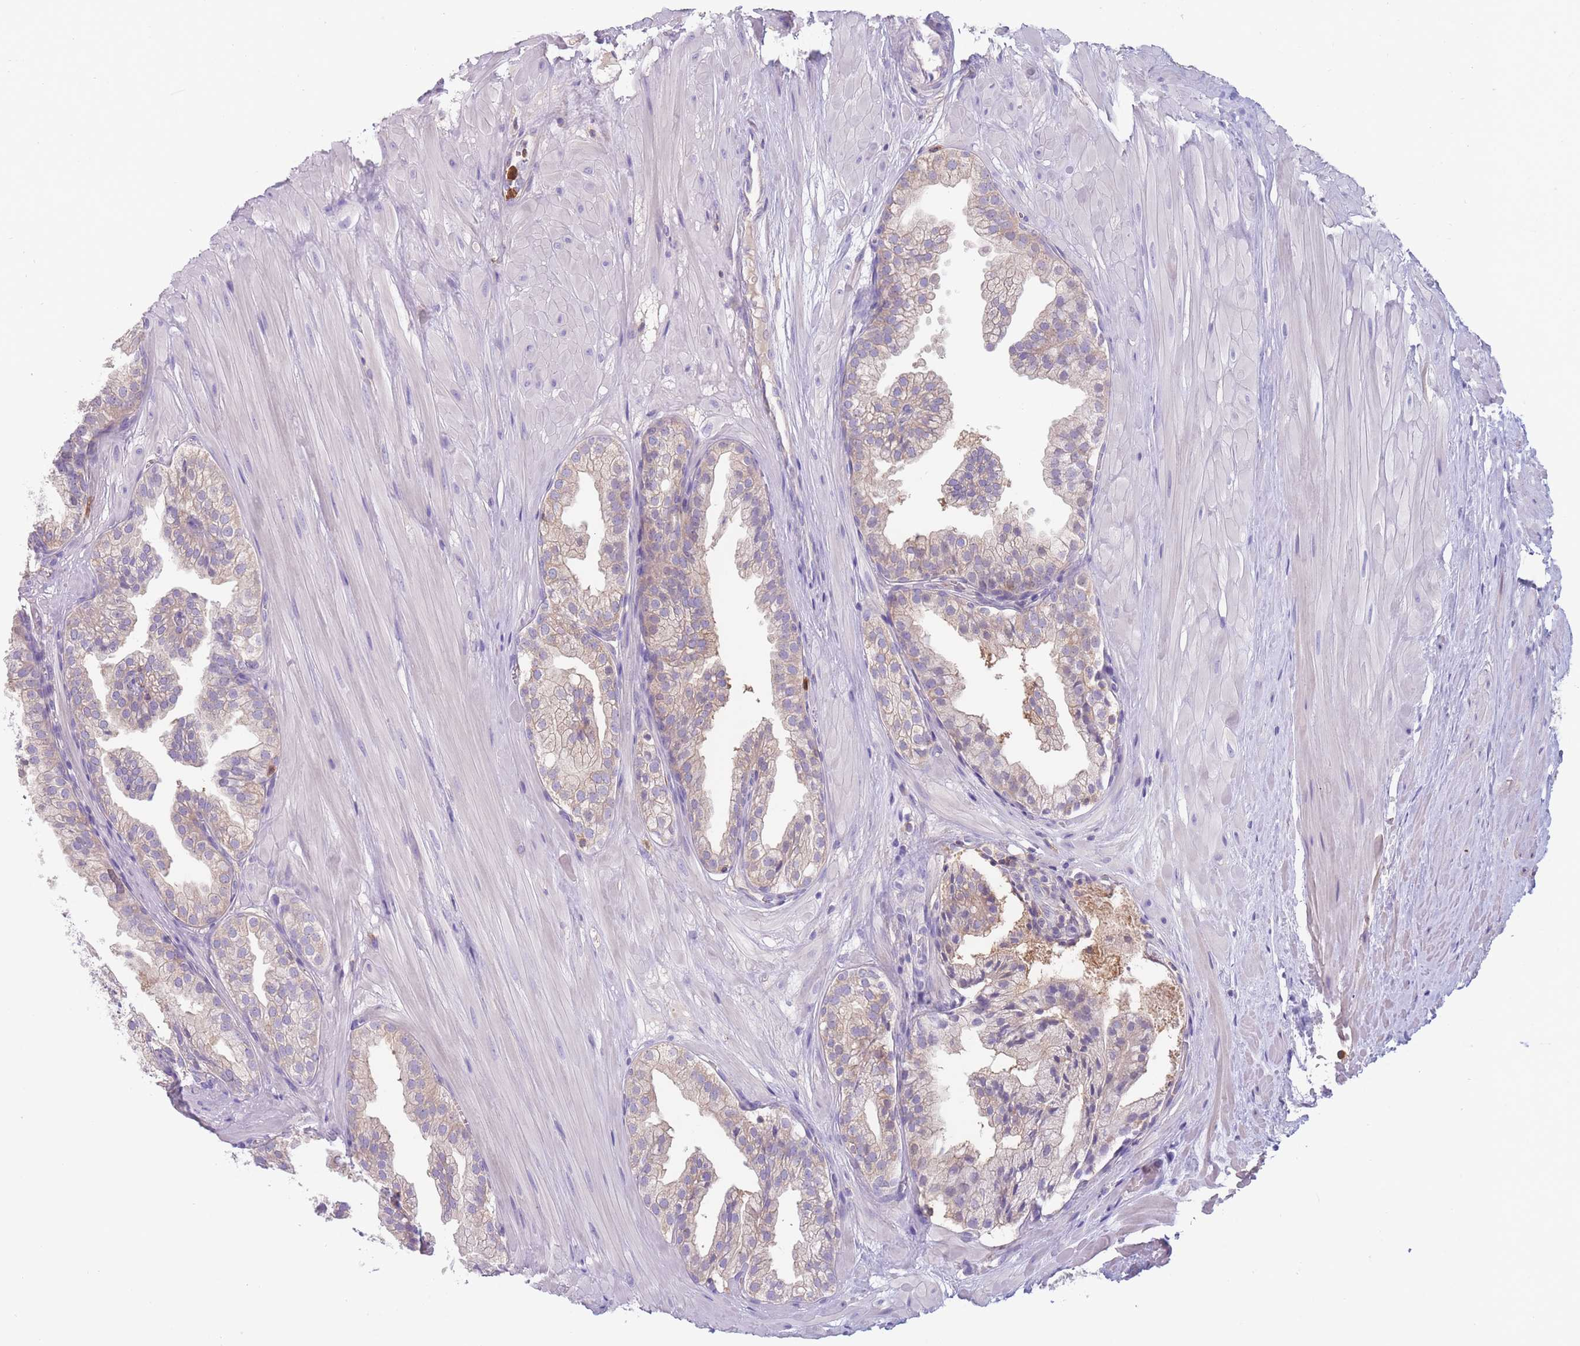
{"staining": {"intensity": "weak", "quantity": "25%-75%", "location": "cytoplasmic/membranous"}, "tissue": "prostate", "cell_type": "Glandular cells", "image_type": "normal", "snomed": [{"axis": "morphology", "description": "Normal tissue, NOS"}, {"axis": "topography", "description": "Prostate"}, {"axis": "topography", "description": "Peripheral nerve tissue"}], "caption": "IHC image of unremarkable prostate stained for a protein (brown), which shows low levels of weak cytoplasmic/membranous expression in about 25%-75% of glandular cells.", "gene": "ST3GAL4", "patient": {"sex": "male", "age": 55}}